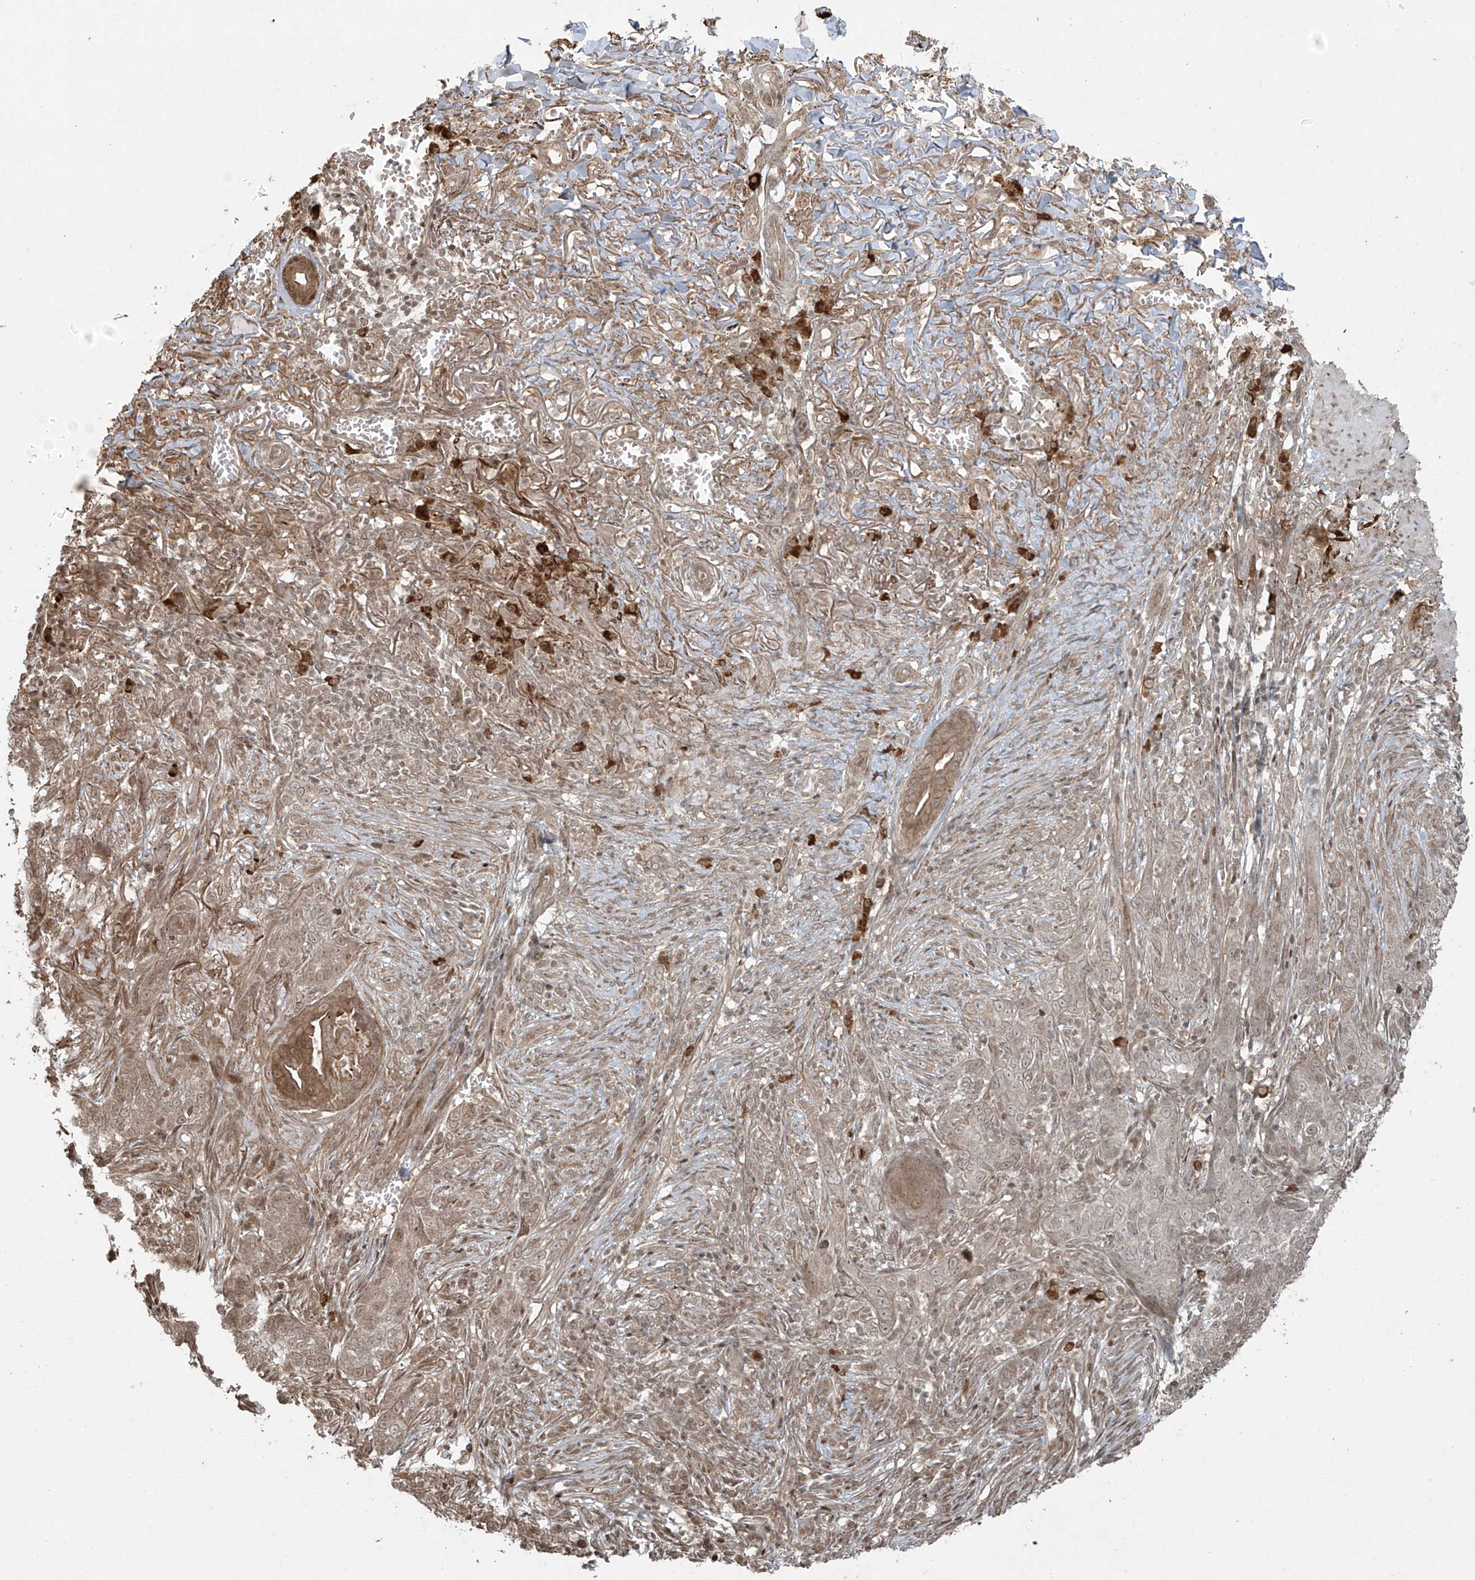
{"staining": {"intensity": "moderate", "quantity": "25%-75%", "location": "cytoplasmic/membranous,nuclear"}, "tissue": "skin cancer", "cell_type": "Tumor cells", "image_type": "cancer", "snomed": [{"axis": "morphology", "description": "Basal cell carcinoma"}, {"axis": "topography", "description": "Skin"}], "caption": "Immunohistochemical staining of basal cell carcinoma (skin) exhibits medium levels of moderate cytoplasmic/membranous and nuclear protein staining in approximately 25%-75% of tumor cells. (DAB IHC with brightfield microscopy, high magnification).", "gene": "TTC22", "patient": {"sex": "male", "age": 85}}